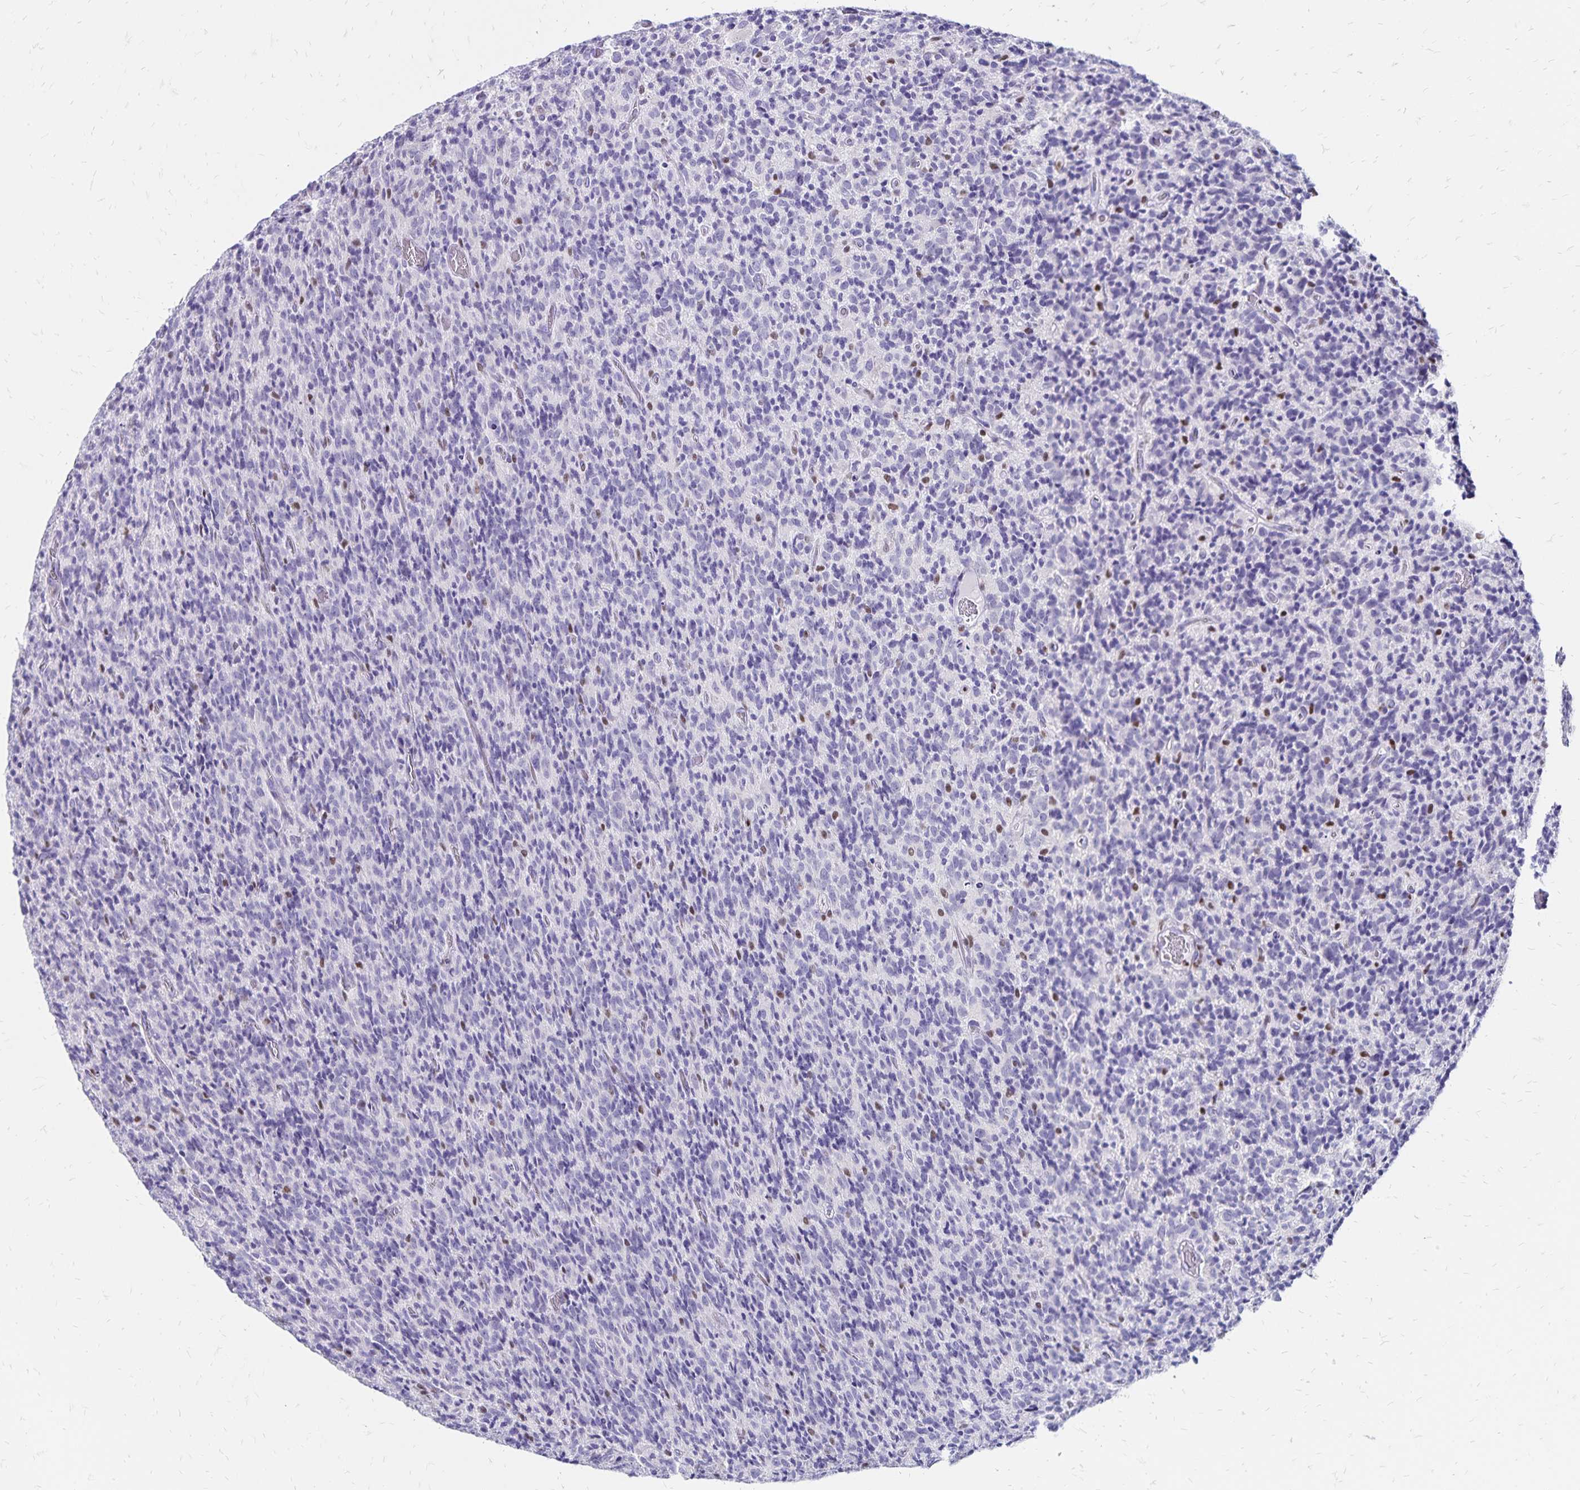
{"staining": {"intensity": "negative", "quantity": "none", "location": "none"}, "tissue": "glioma", "cell_type": "Tumor cells", "image_type": "cancer", "snomed": [{"axis": "morphology", "description": "Glioma, malignant, High grade"}, {"axis": "topography", "description": "Brain"}], "caption": "DAB (3,3'-diaminobenzidine) immunohistochemical staining of malignant high-grade glioma demonstrates no significant positivity in tumor cells.", "gene": "IKZF1", "patient": {"sex": "male", "age": 76}}